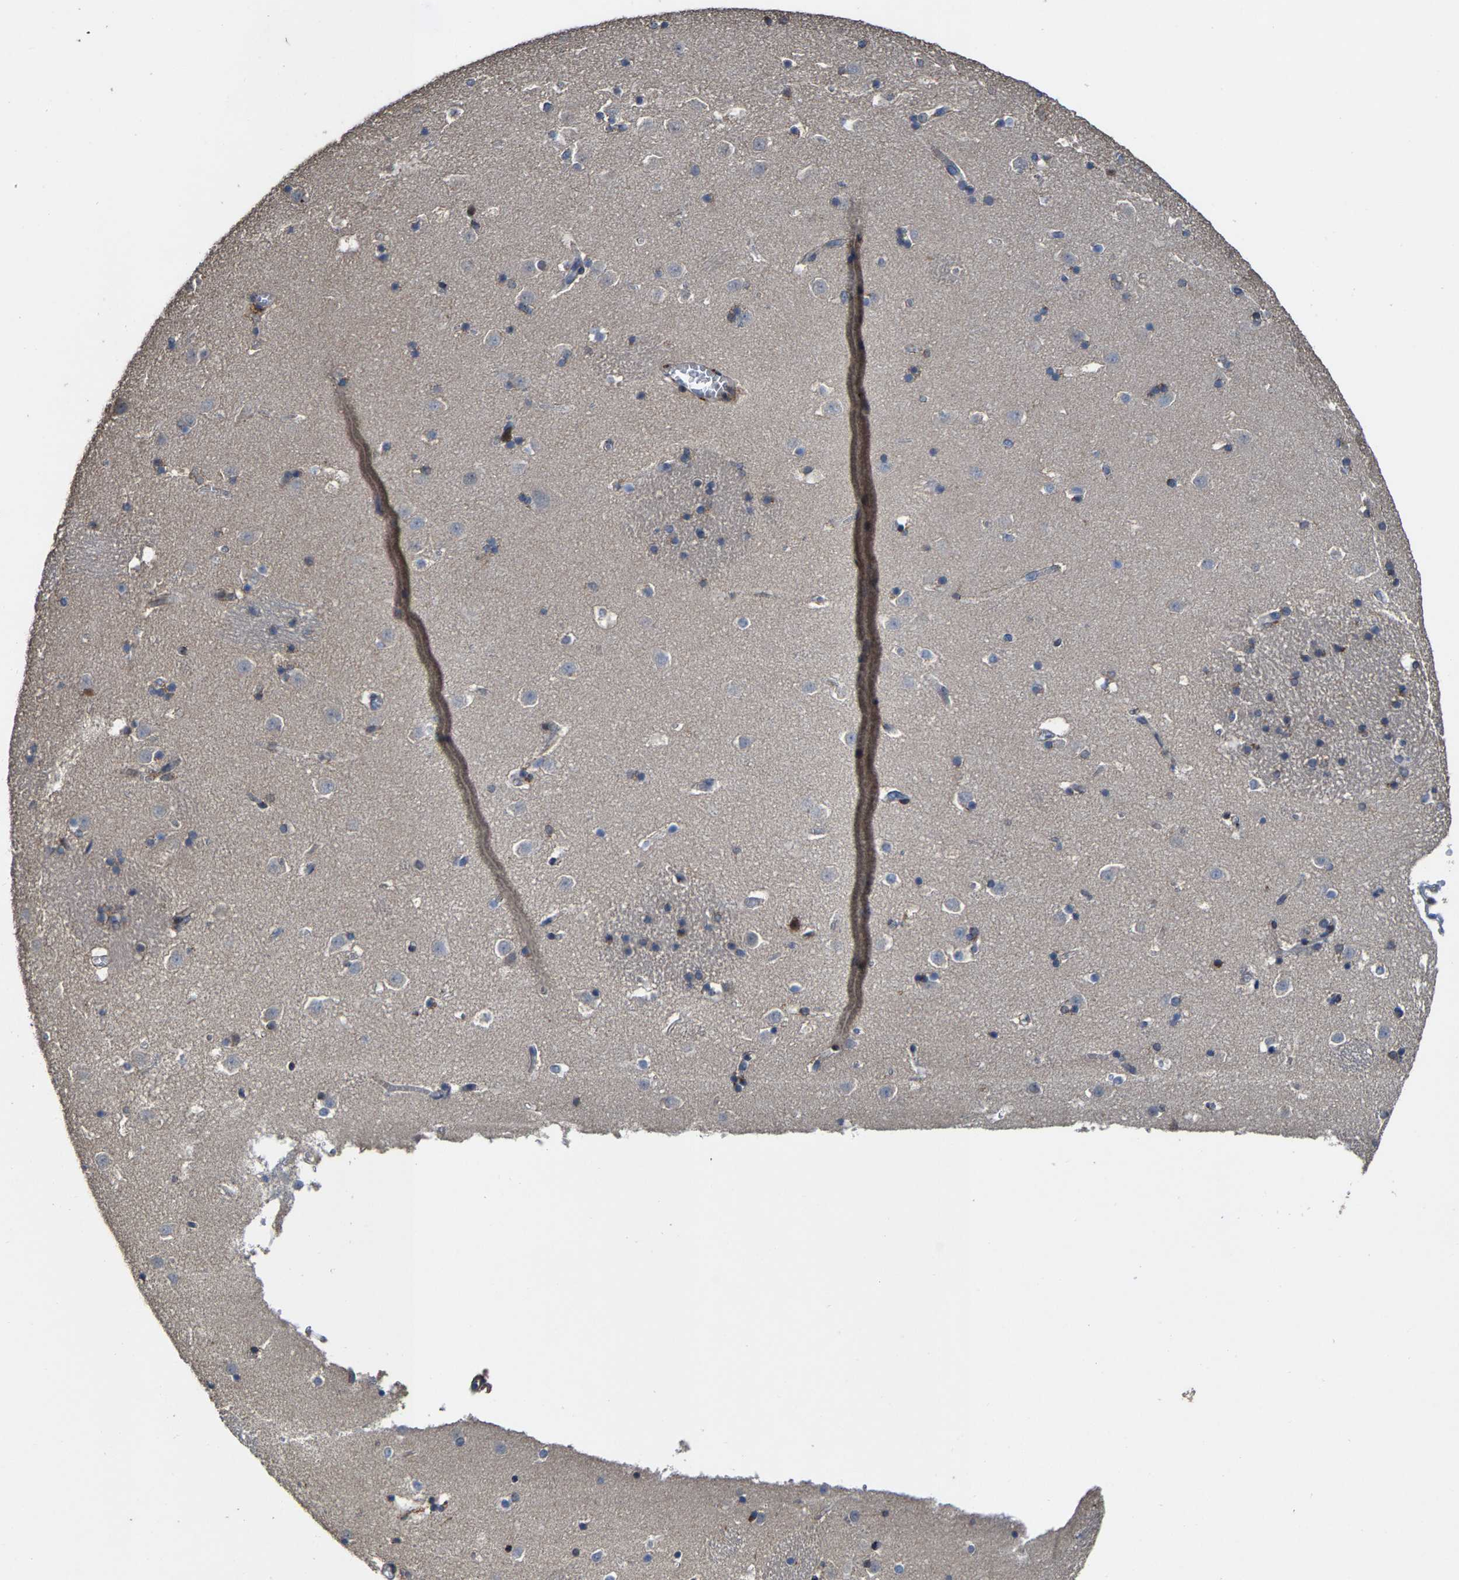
{"staining": {"intensity": "moderate", "quantity": "<25%", "location": "cytoplasmic/membranous"}, "tissue": "caudate", "cell_type": "Glial cells", "image_type": "normal", "snomed": [{"axis": "morphology", "description": "Normal tissue, NOS"}, {"axis": "topography", "description": "Lateral ventricle wall"}], "caption": "Immunohistochemical staining of normal caudate reveals <25% levels of moderate cytoplasmic/membranous protein positivity in approximately <25% of glial cells.", "gene": "FGD3", "patient": {"sex": "male", "age": 45}}